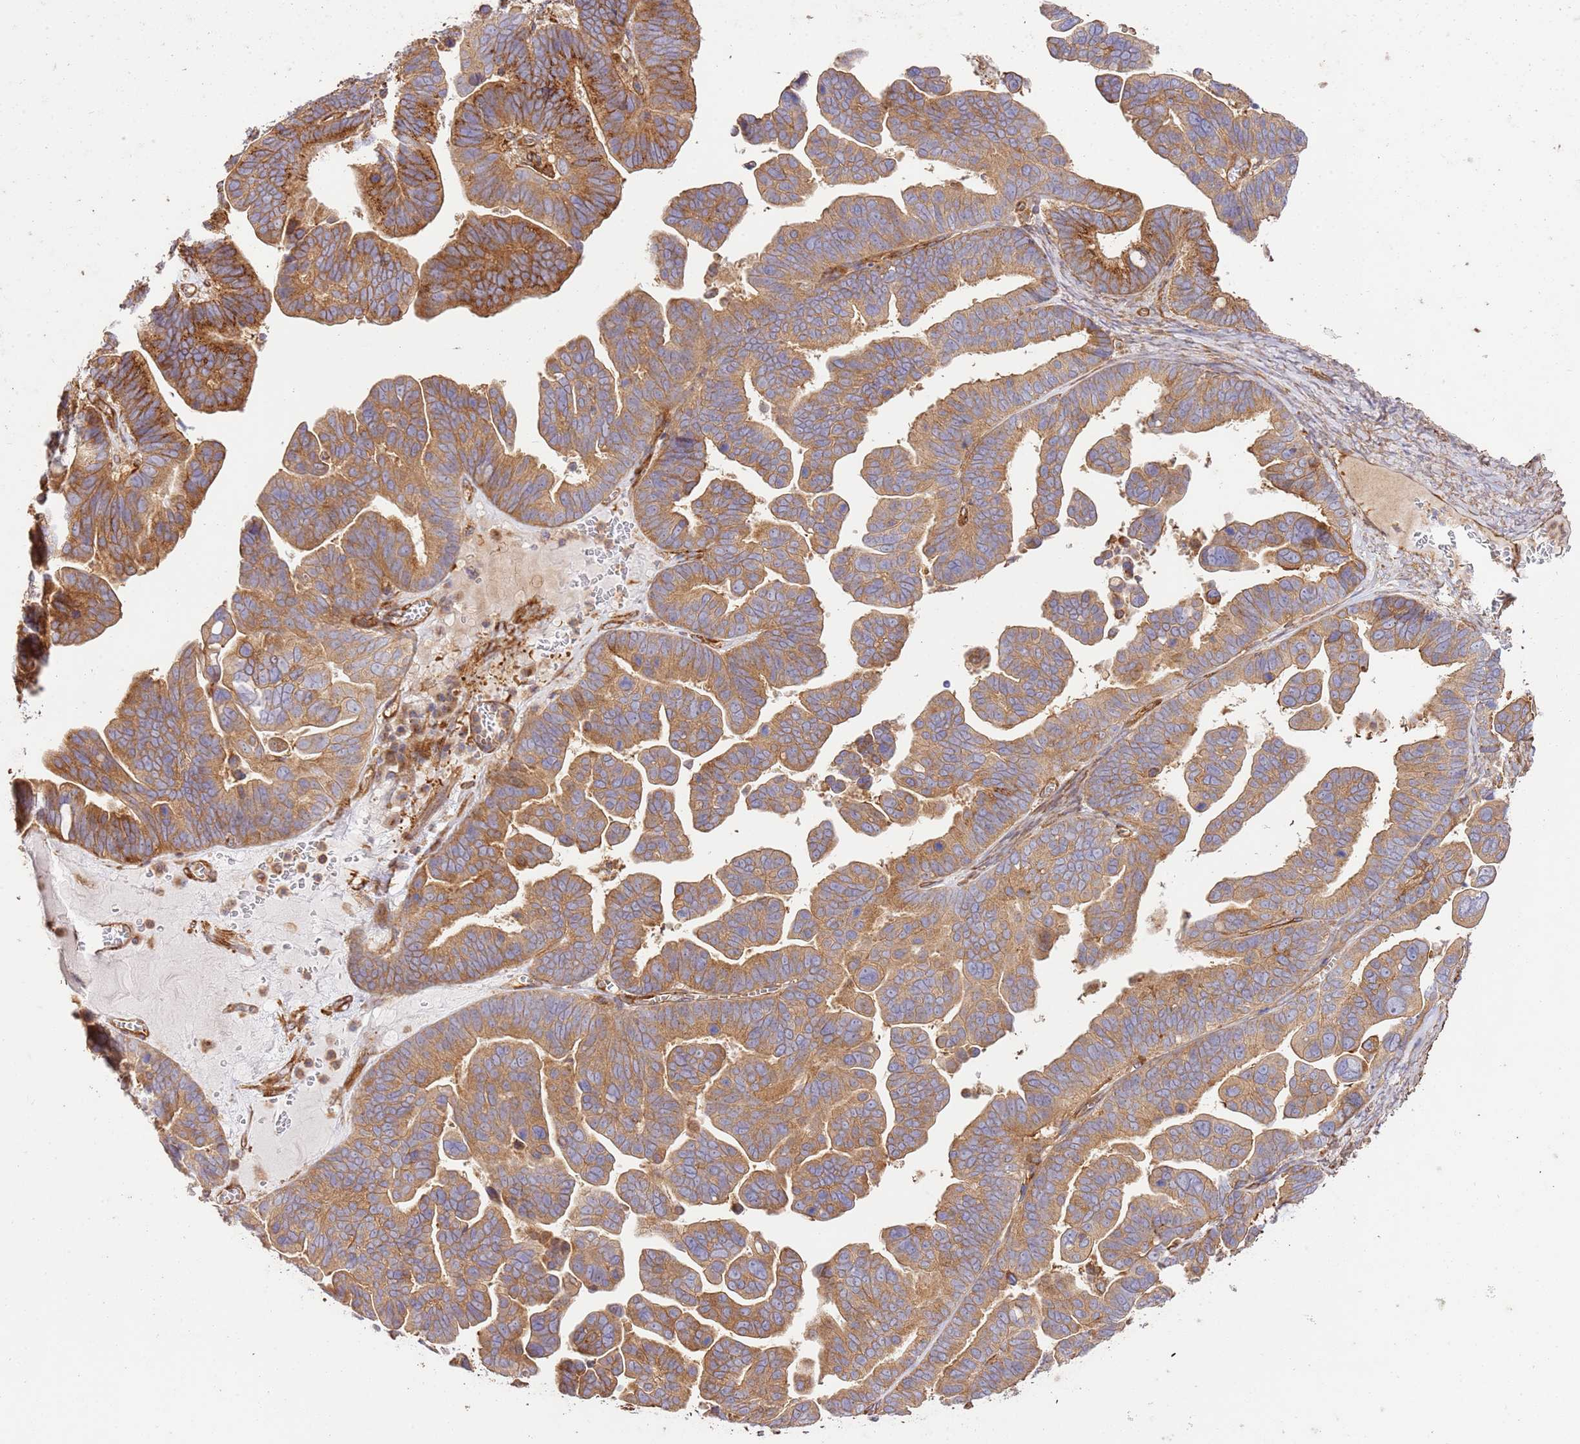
{"staining": {"intensity": "strong", "quantity": ">75%", "location": "cytoplasmic/membranous"}, "tissue": "ovarian cancer", "cell_type": "Tumor cells", "image_type": "cancer", "snomed": [{"axis": "morphology", "description": "Cystadenocarcinoma, serous, NOS"}, {"axis": "topography", "description": "Ovary"}], "caption": "Ovarian cancer (serous cystadenocarcinoma) stained for a protein displays strong cytoplasmic/membranous positivity in tumor cells. (Stains: DAB (3,3'-diaminobenzidine) in brown, nuclei in blue, Microscopy: brightfield microscopy at high magnification).", "gene": "ZBTB39", "patient": {"sex": "female", "age": 56}}